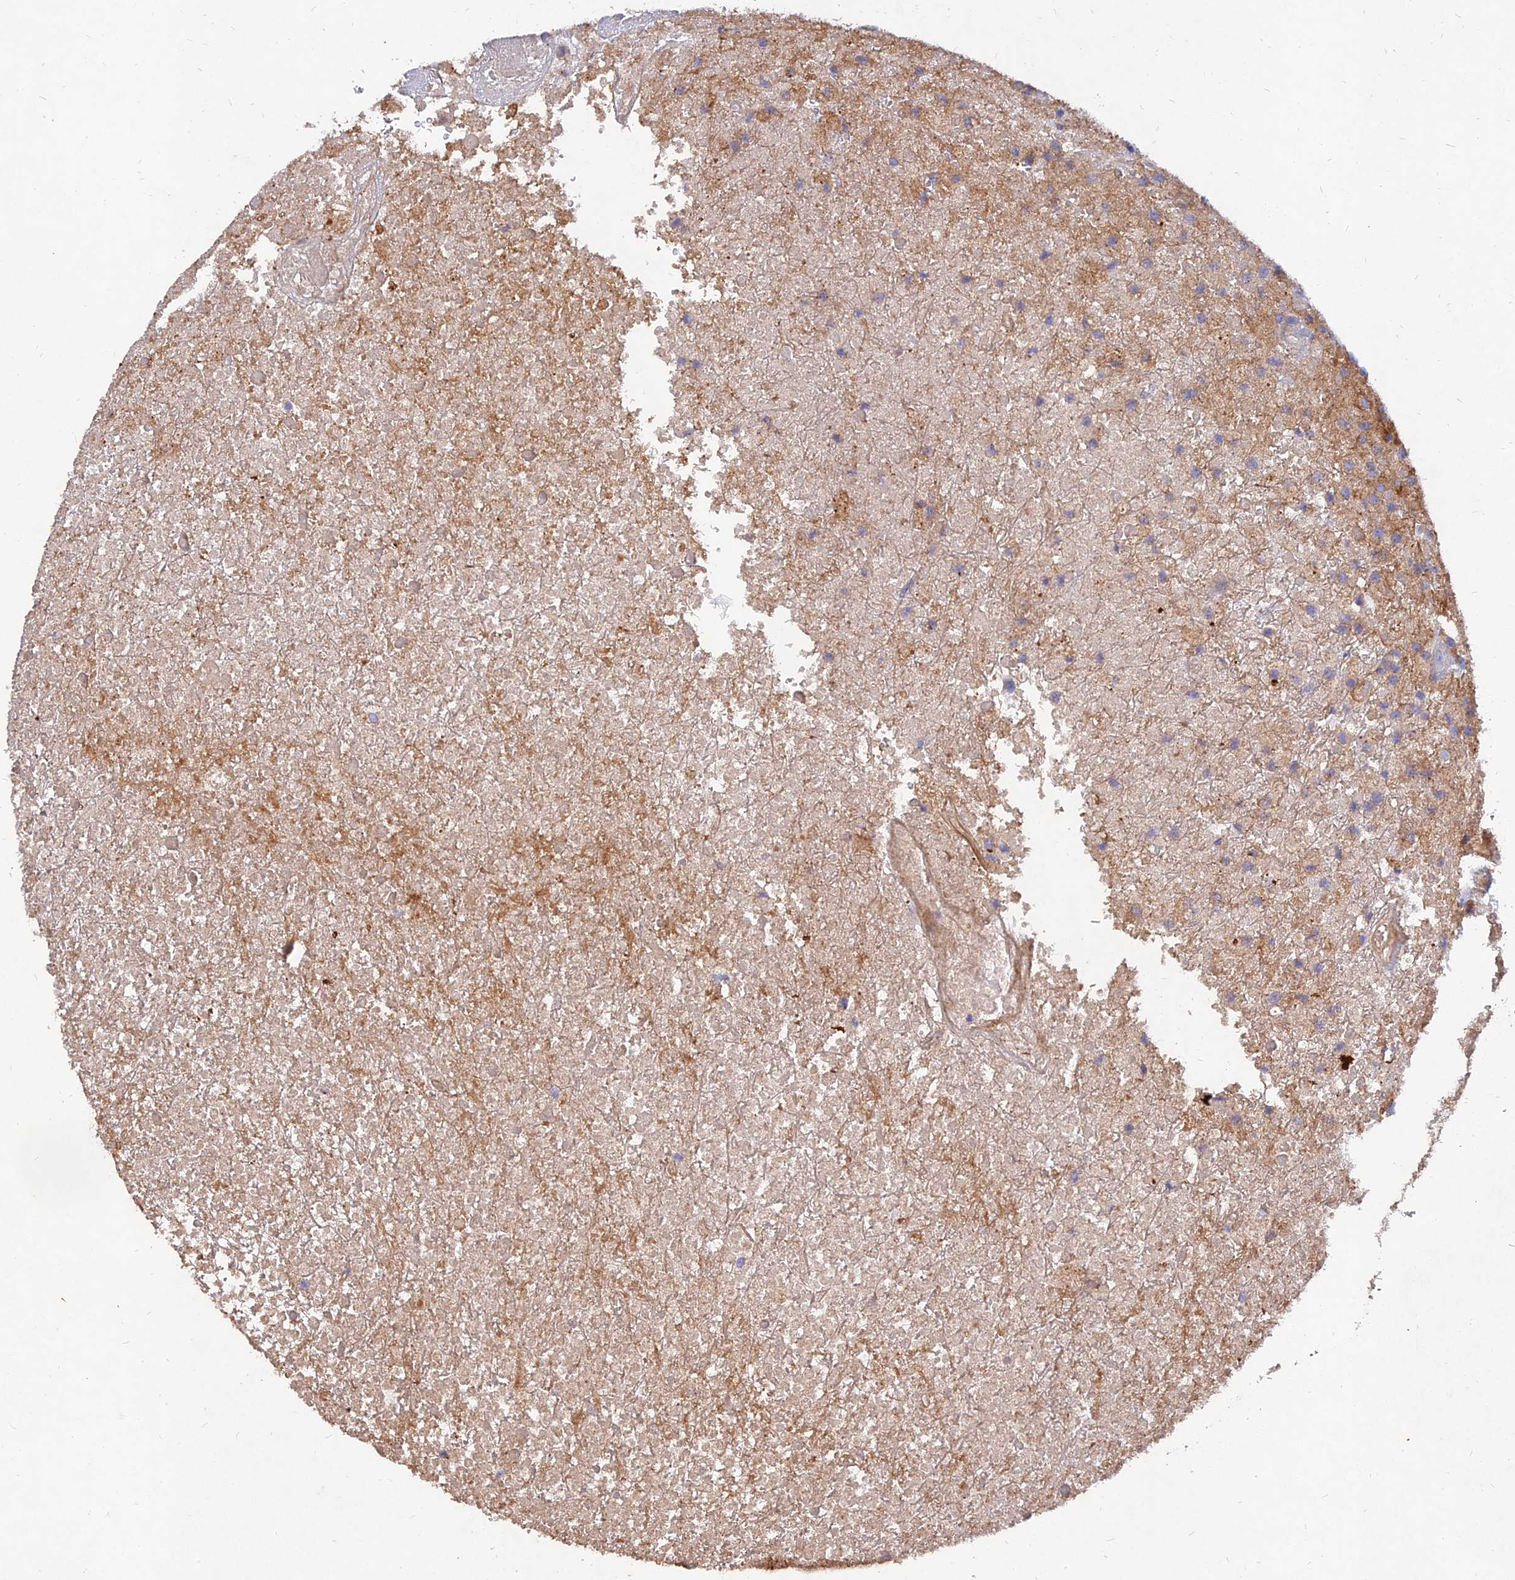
{"staining": {"intensity": "moderate", "quantity": "<25%", "location": "cytoplasmic/membranous"}, "tissue": "glioma", "cell_type": "Tumor cells", "image_type": "cancer", "snomed": [{"axis": "morphology", "description": "Glioma, malignant, High grade"}, {"axis": "topography", "description": "Brain"}], "caption": "DAB immunohistochemical staining of malignant glioma (high-grade) reveals moderate cytoplasmic/membranous protein positivity in about <25% of tumor cells. (brown staining indicates protein expression, while blue staining denotes nuclei).", "gene": "MROH1", "patient": {"sex": "male", "age": 69}}